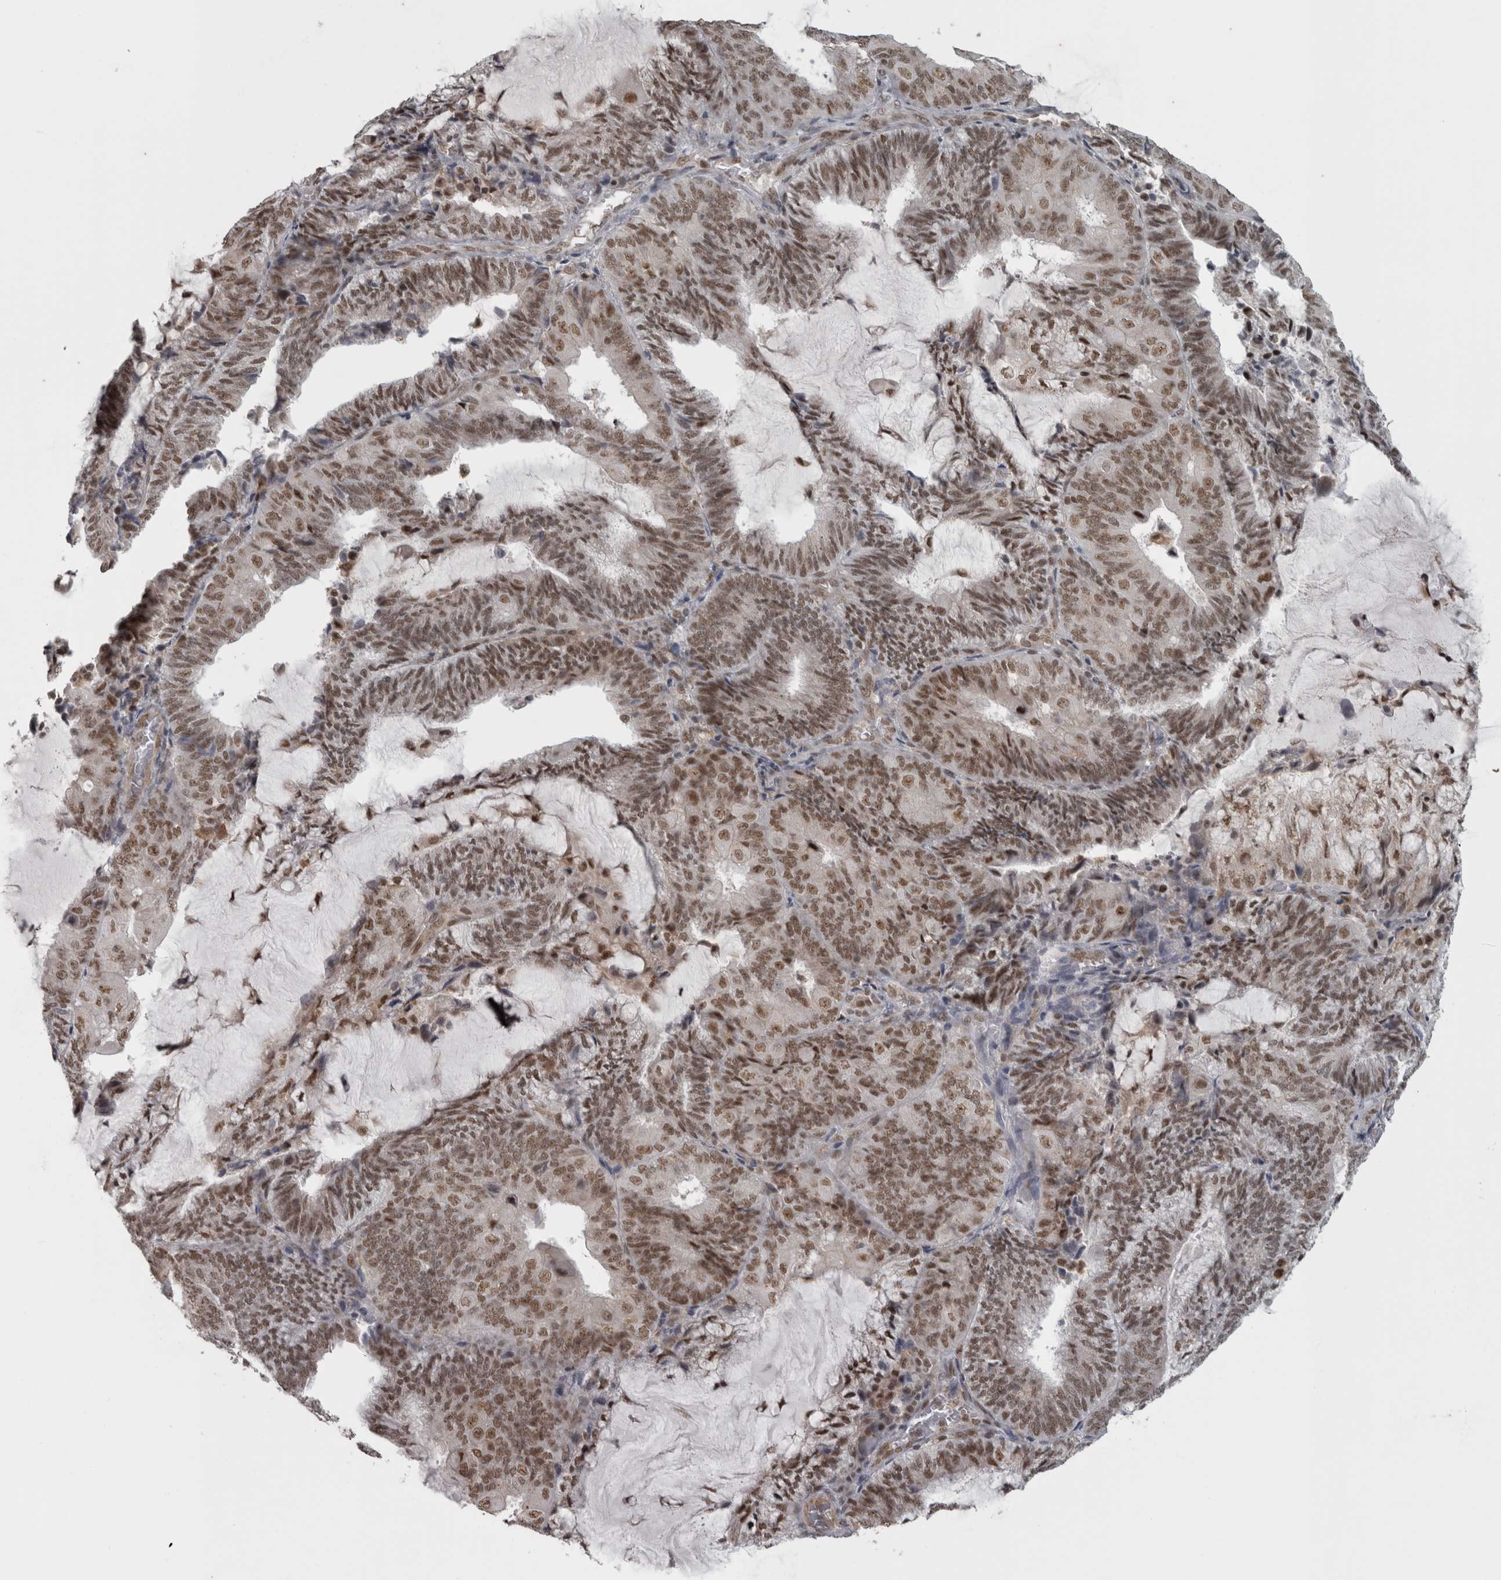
{"staining": {"intensity": "moderate", "quantity": ">75%", "location": "nuclear"}, "tissue": "endometrial cancer", "cell_type": "Tumor cells", "image_type": "cancer", "snomed": [{"axis": "morphology", "description": "Adenocarcinoma, NOS"}, {"axis": "topography", "description": "Endometrium"}], "caption": "This micrograph reveals IHC staining of endometrial adenocarcinoma, with medium moderate nuclear positivity in about >75% of tumor cells.", "gene": "MICU3", "patient": {"sex": "female", "age": 81}}